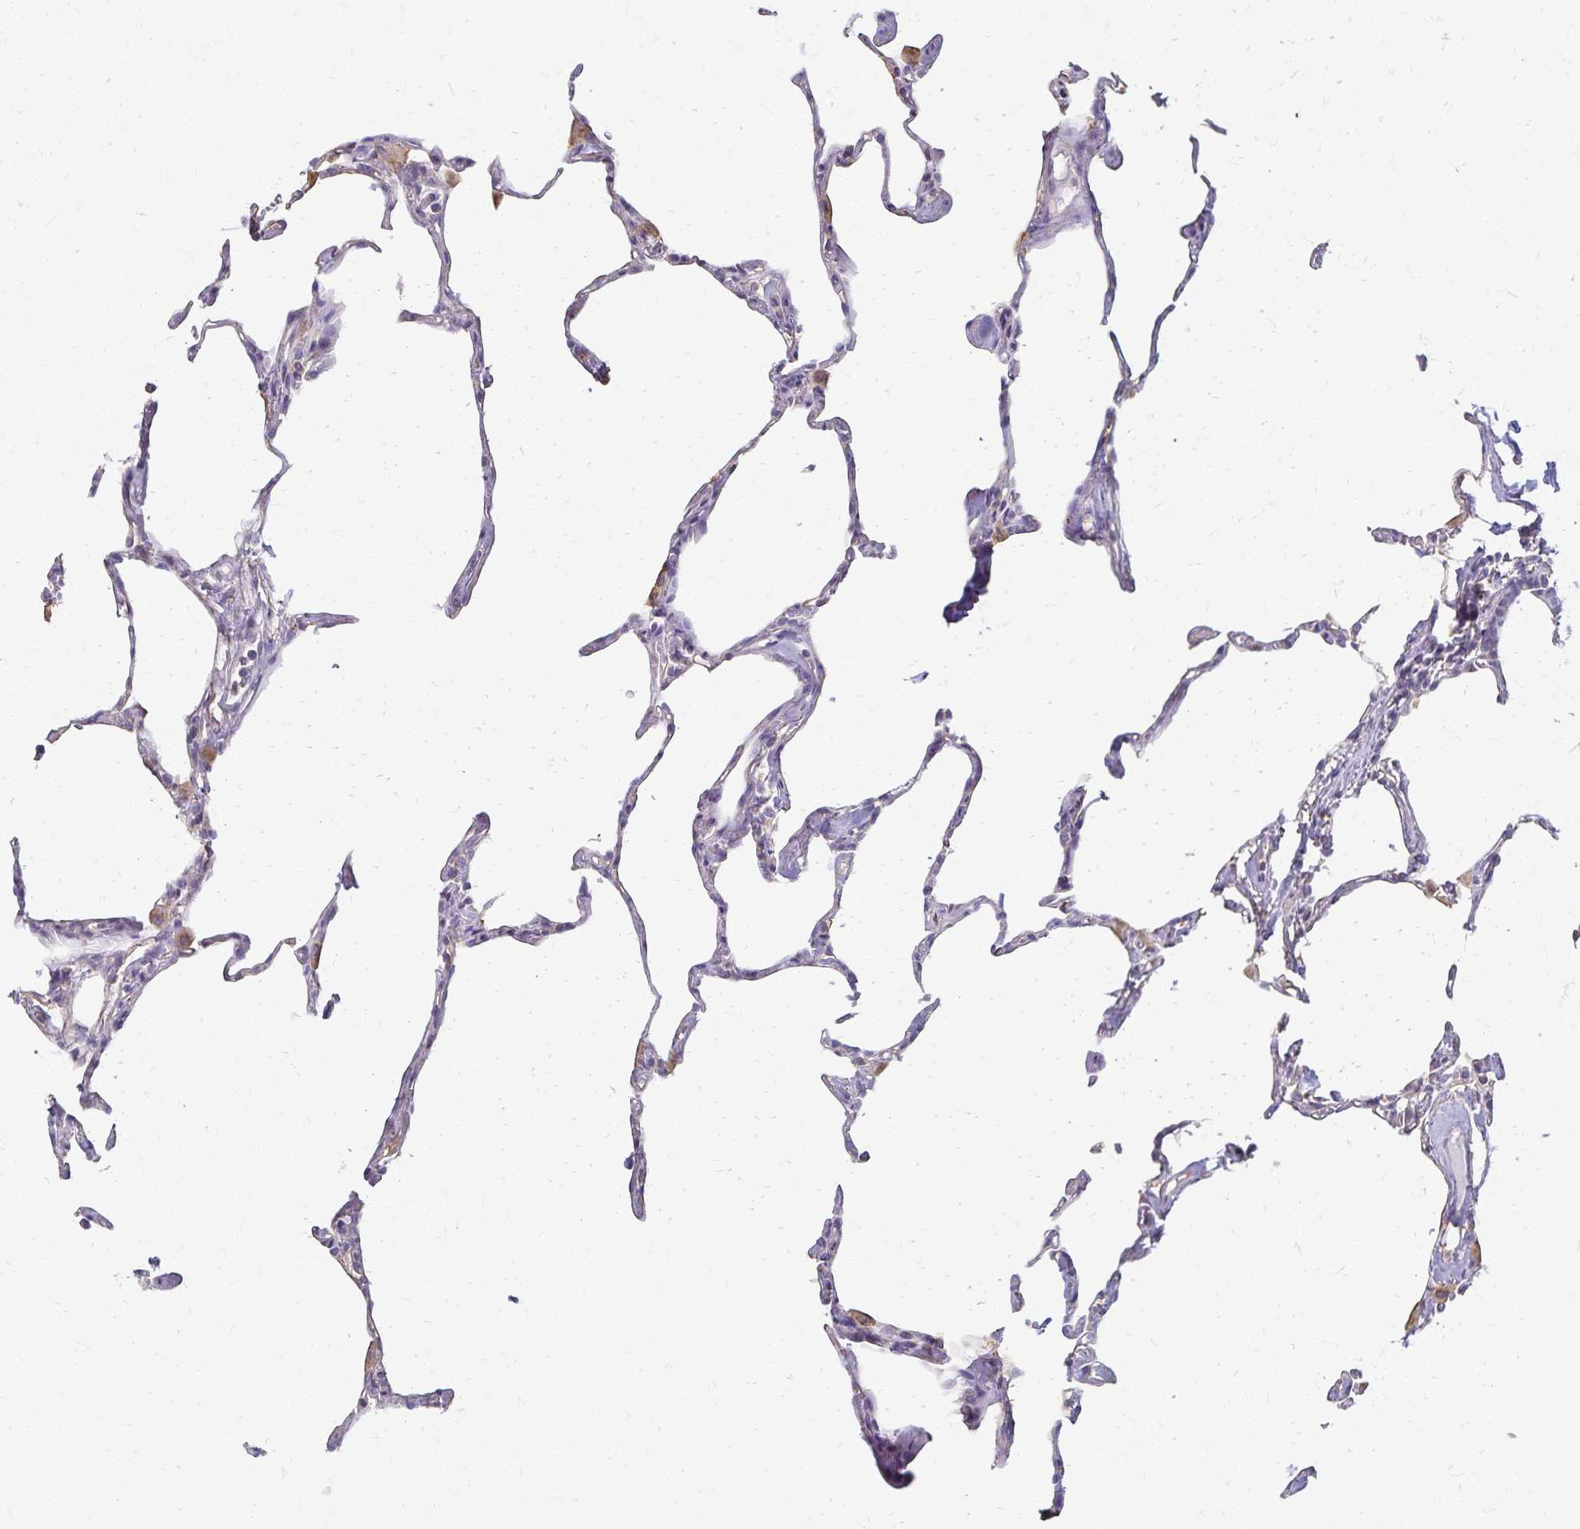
{"staining": {"intensity": "negative", "quantity": "none", "location": "none"}, "tissue": "lung", "cell_type": "Alveolar cells", "image_type": "normal", "snomed": [{"axis": "morphology", "description": "Normal tissue, NOS"}, {"axis": "topography", "description": "Lung"}], "caption": "This histopathology image is of benign lung stained with immunohistochemistry (IHC) to label a protein in brown with the nuclei are counter-stained blue. There is no positivity in alveolar cells. The staining was performed using DAB to visualize the protein expression in brown, while the nuclei were stained in blue with hematoxylin (Magnification: 20x).", "gene": "KISS1", "patient": {"sex": "male", "age": 65}}